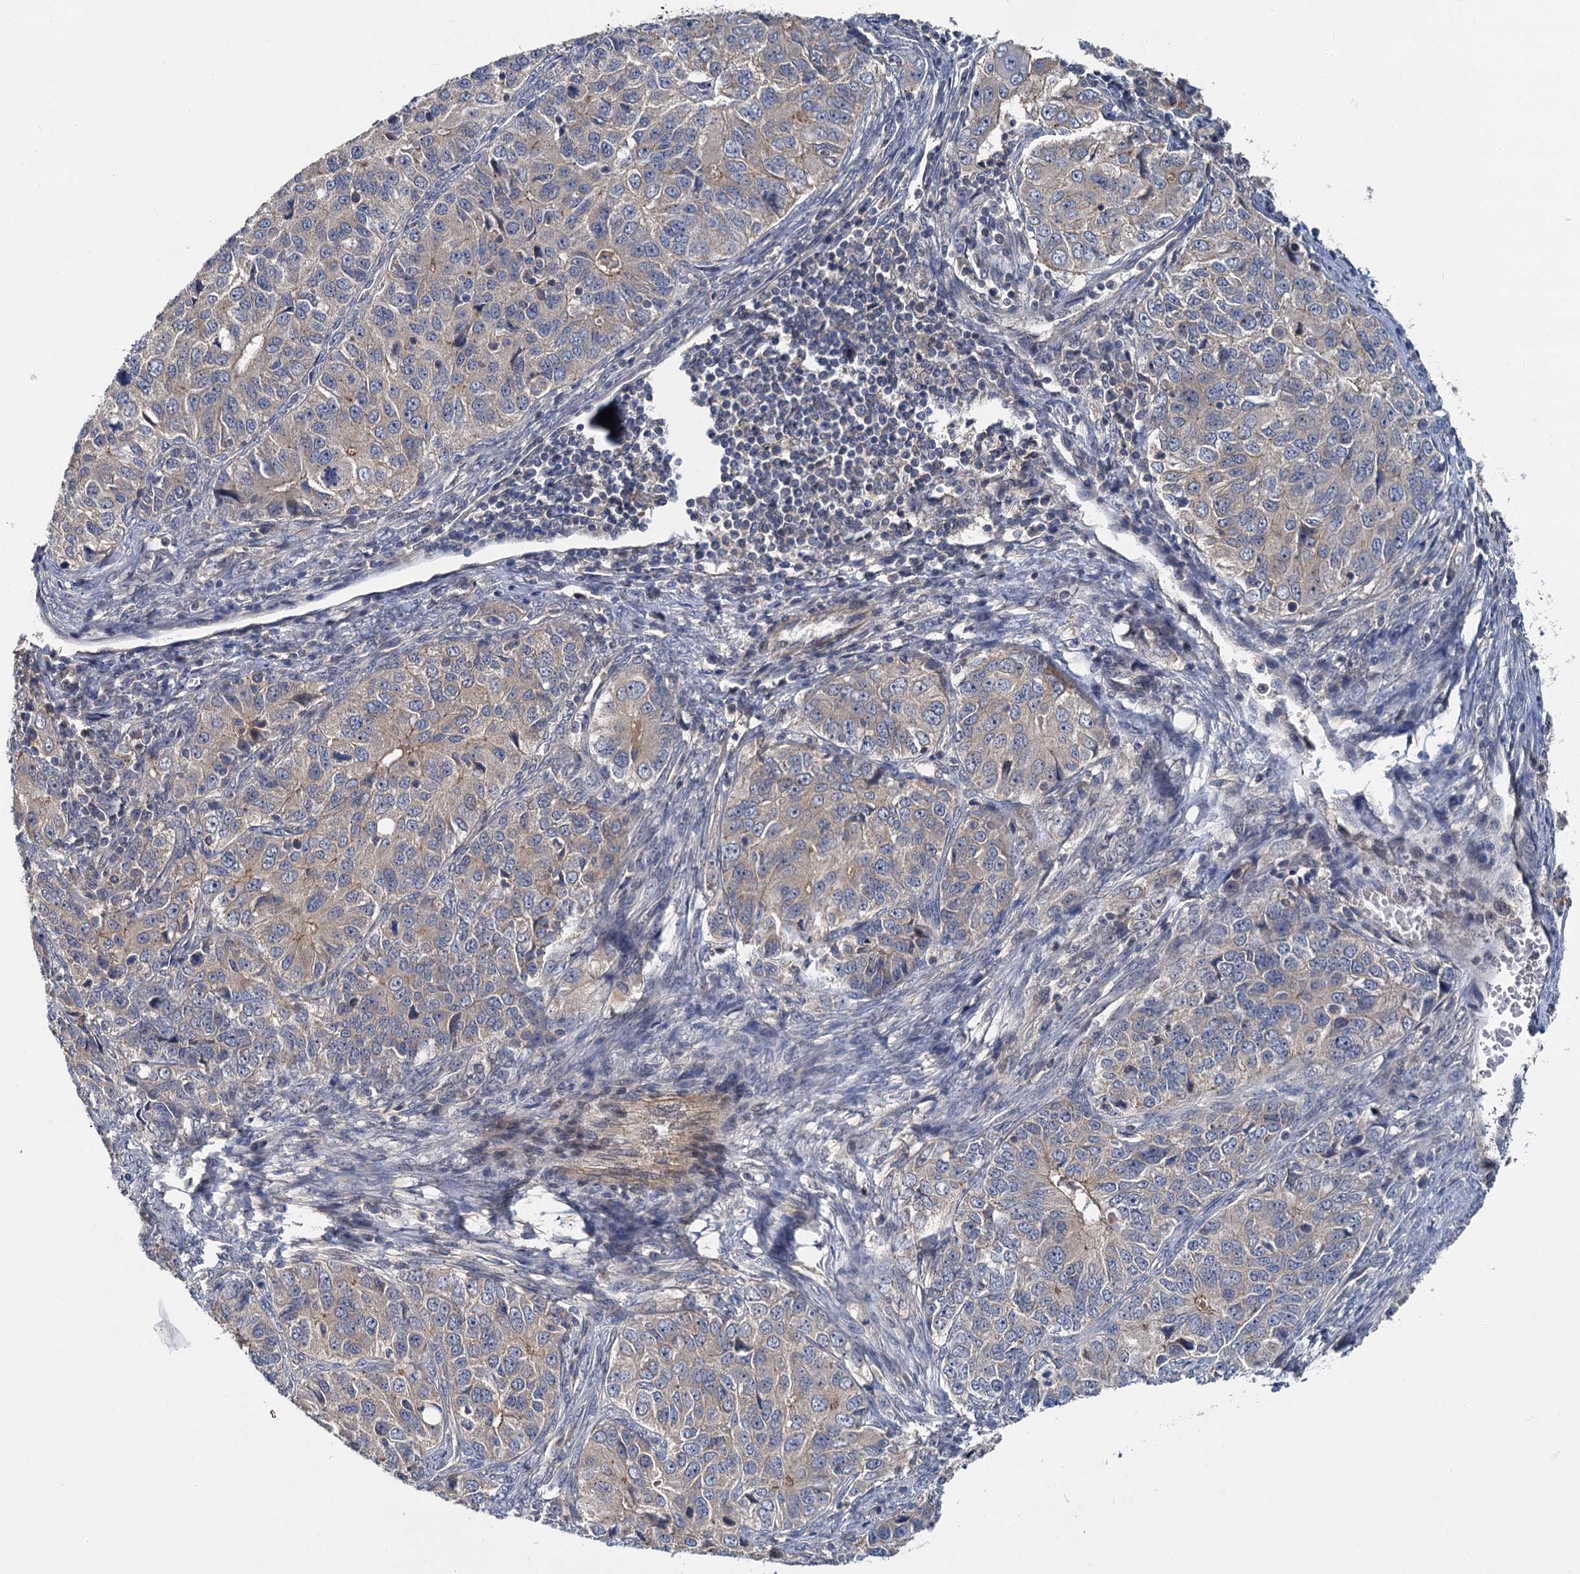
{"staining": {"intensity": "negative", "quantity": "none", "location": "none"}, "tissue": "ovarian cancer", "cell_type": "Tumor cells", "image_type": "cancer", "snomed": [{"axis": "morphology", "description": "Carcinoma, endometroid"}, {"axis": "topography", "description": "Ovary"}], "caption": "Immunohistochemistry (IHC) image of ovarian cancer stained for a protein (brown), which reveals no expression in tumor cells.", "gene": "ZNF324", "patient": {"sex": "female", "age": 51}}